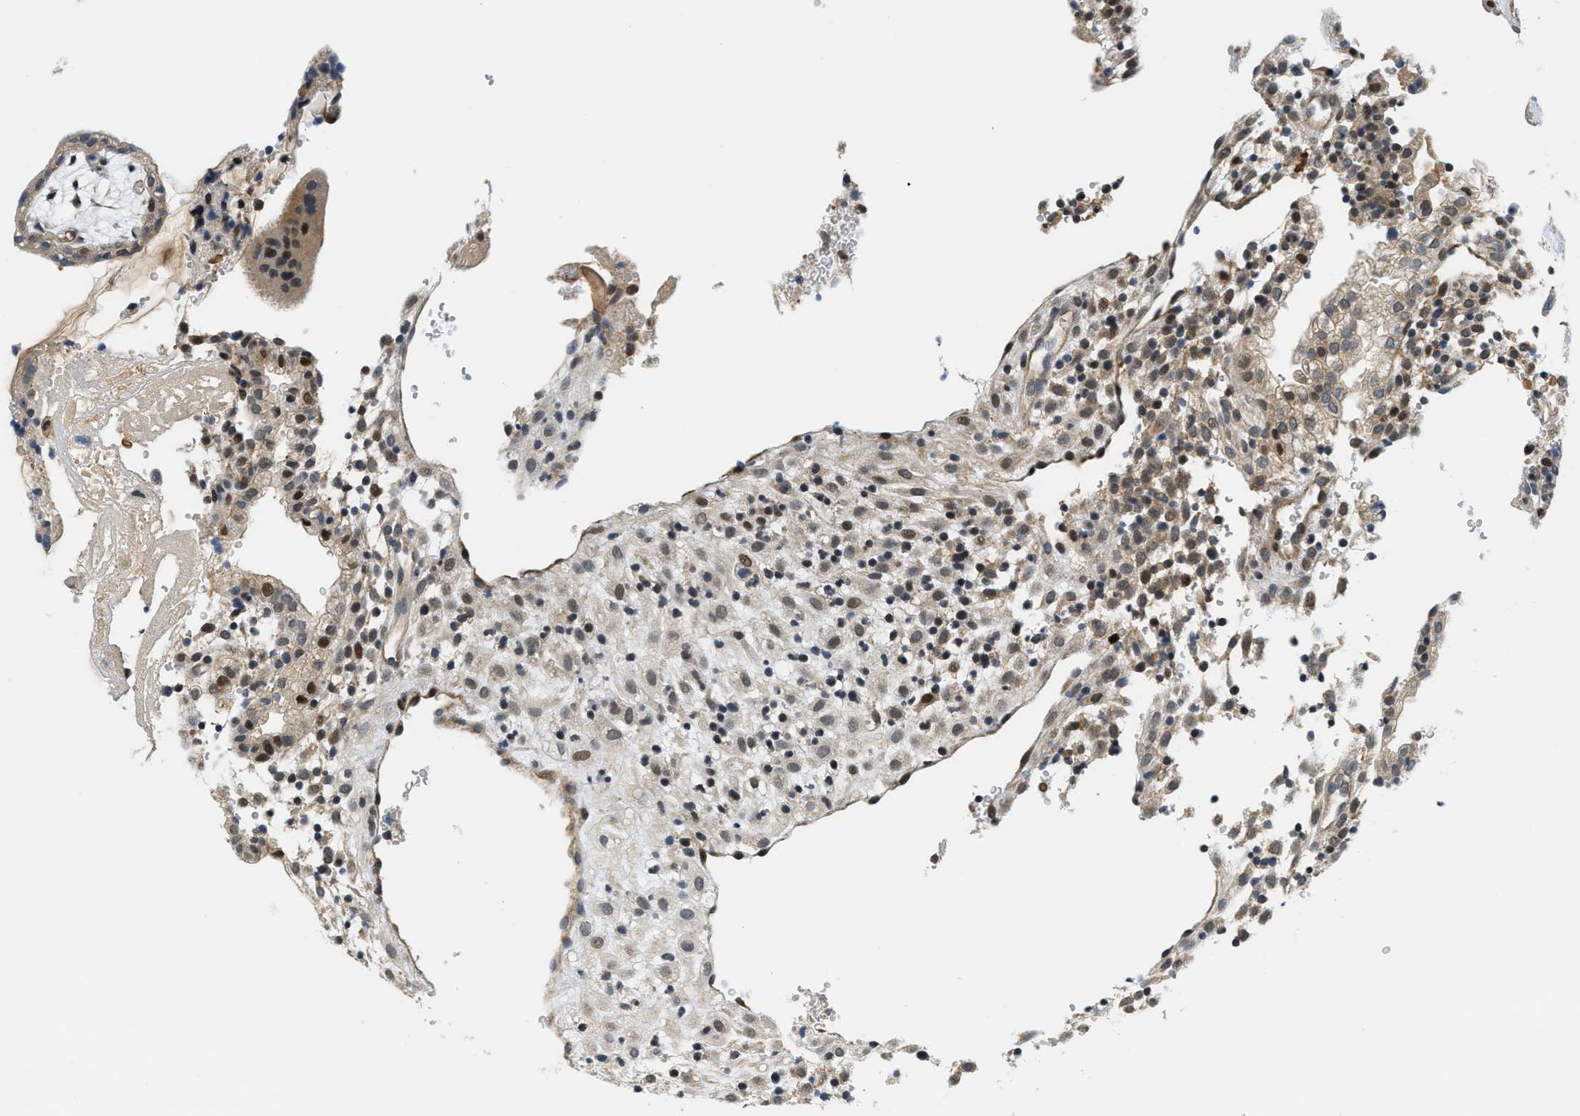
{"staining": {"intensity": "weak", "quantity": "25%-75%", "location": "cytoplasmic/membranous"}, "tissue": "placenta", "cell_type": "Decidual cells", "image_type": "normal", "snomed": [{"axis": "morphology", "description": "Normal tissue, NOS"}, {"axis": "topography", "description": "Placenta"}], "caption": "Immunohistochemical staining of unremarkable placenta shows 25%-75% levels of weak cytoplasmic/membranous protein staining in about 25%-75% of decidual cells. (IHC, brightfield microscopy, high magnification).", "gene": "KMT2A", "patient": {"sex": "female", "age": 18}}